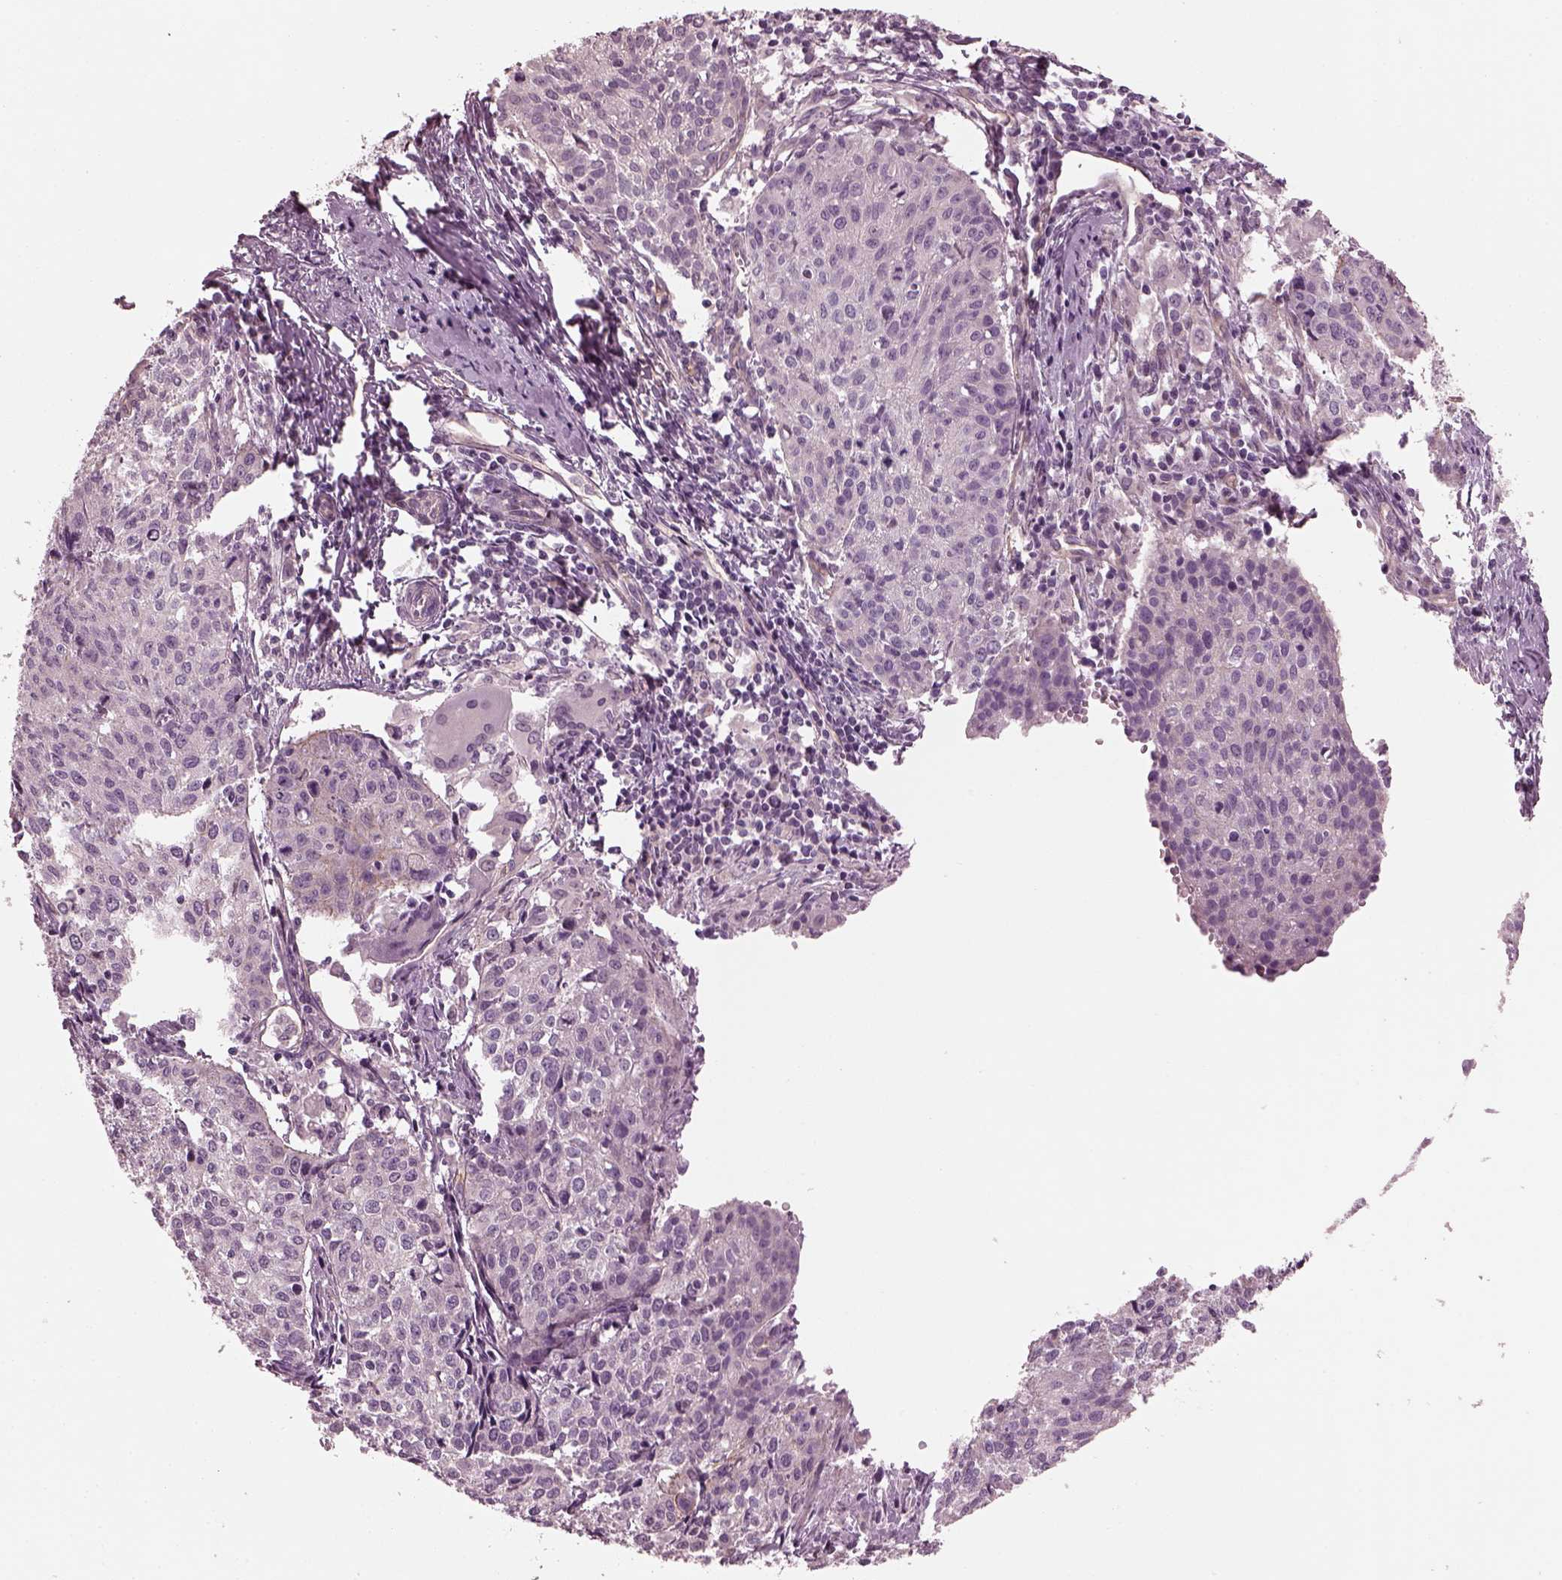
{"staining": {"intensity": "negative", "quantity": "none", "location": "none"}, "tissue": "cervical cancer", "cell_type": "Tumor cells", "image_type": "cancer", "snomed": [{"axis": "morphology", "description": "Squamous cell carcinoma, NOS"}, {"axis": "topography", "description": "Cervix"}], "caption": "This is a image of immunohistochemistry staining of cervical cancer, which shows no expression in tumor cells.", "gene": "ODAD1", "patient": {"sex": "female", "age": 38}}